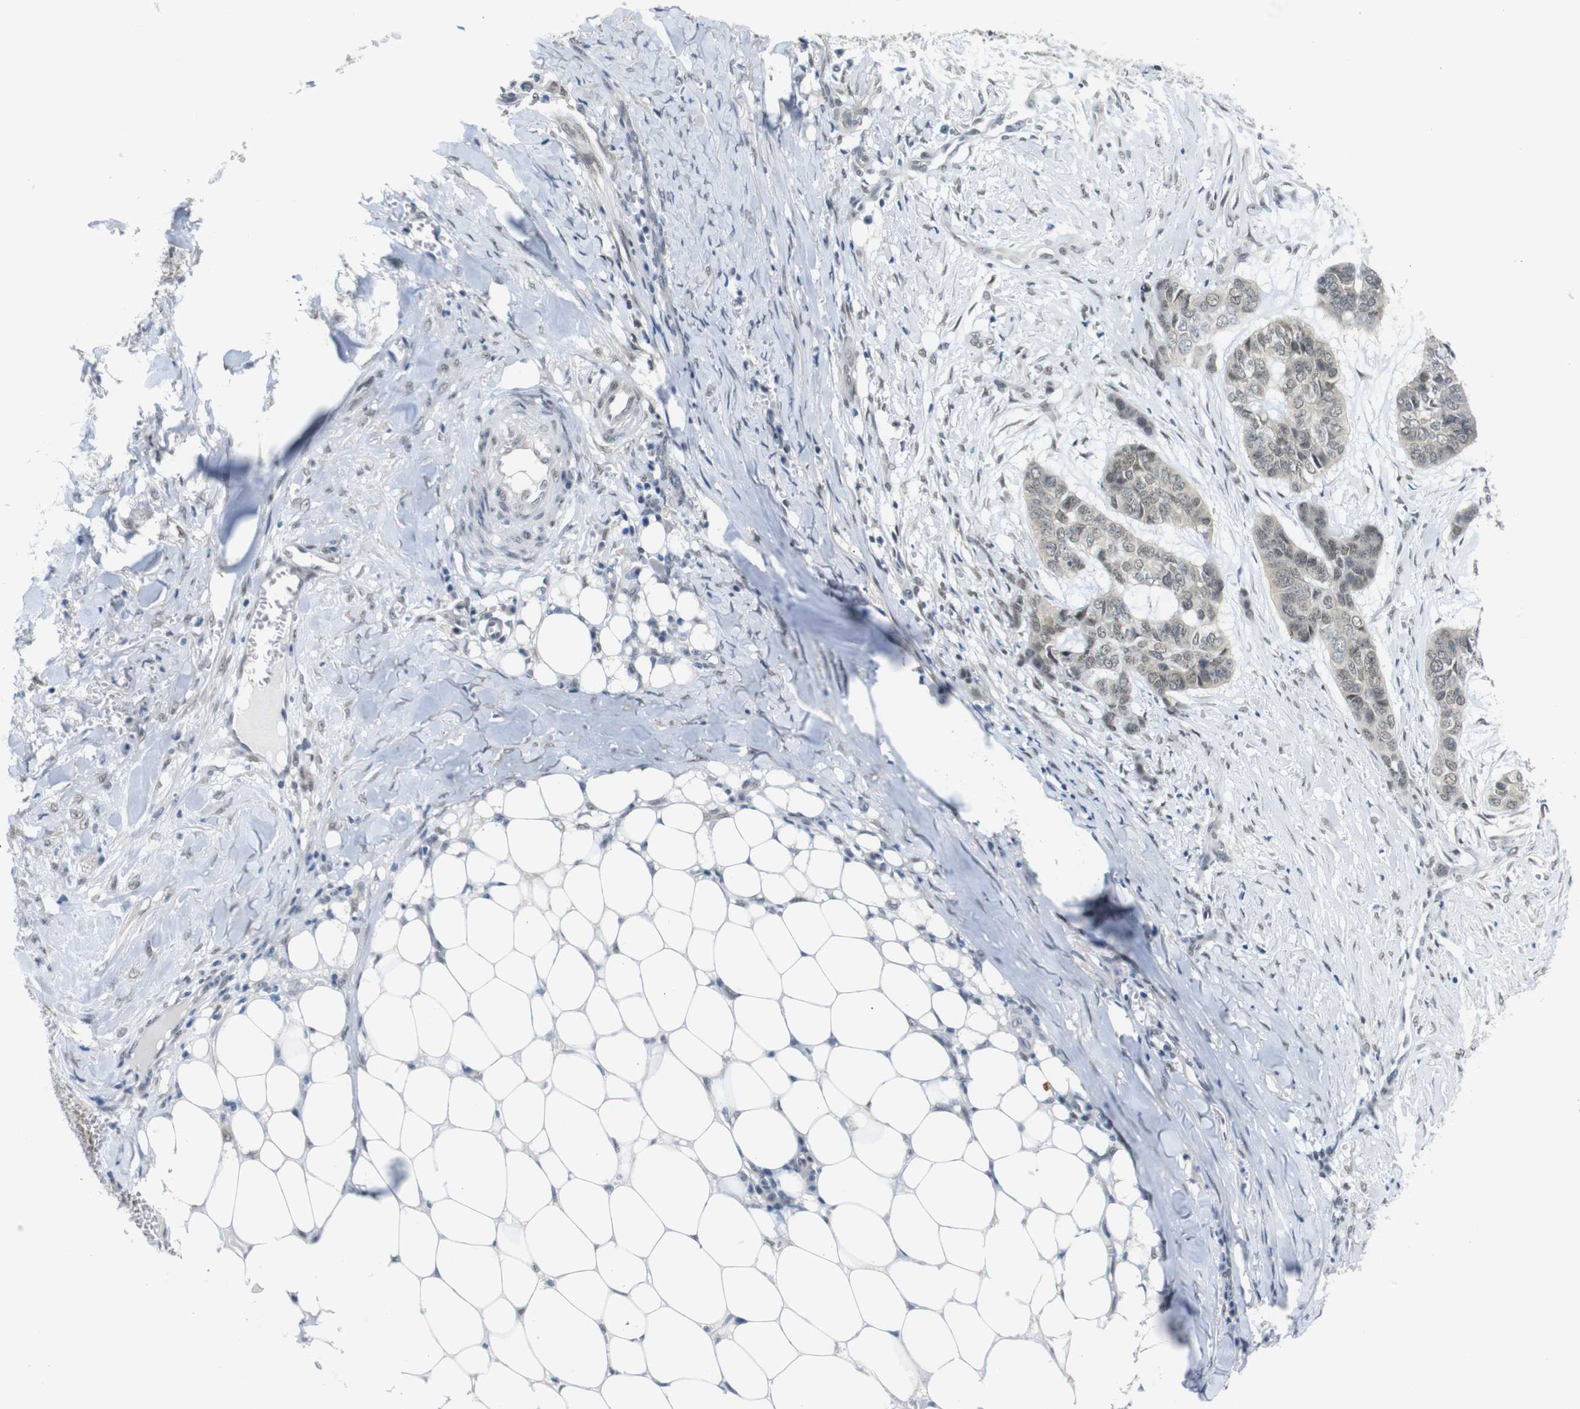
{"staining": {"intensity": "weak", "quantity": ">75%", "location": "nuclear"}, "tissue": "skin cancer", "cell_type": "Tumor cells", "image_type": "cancer", "snomed": [{"axis": "morphology", "description": "Basal cell carcinoma"}, {"axis": "topography", "description": "Skin"}], "caption": "Immunohistochemical staining of skin cancer exhibits low levels of weak nuclear protein staining in about >75% of tumor cells.", "gene": "GPR158", "patient": {"sex": "female", "age": 64}}